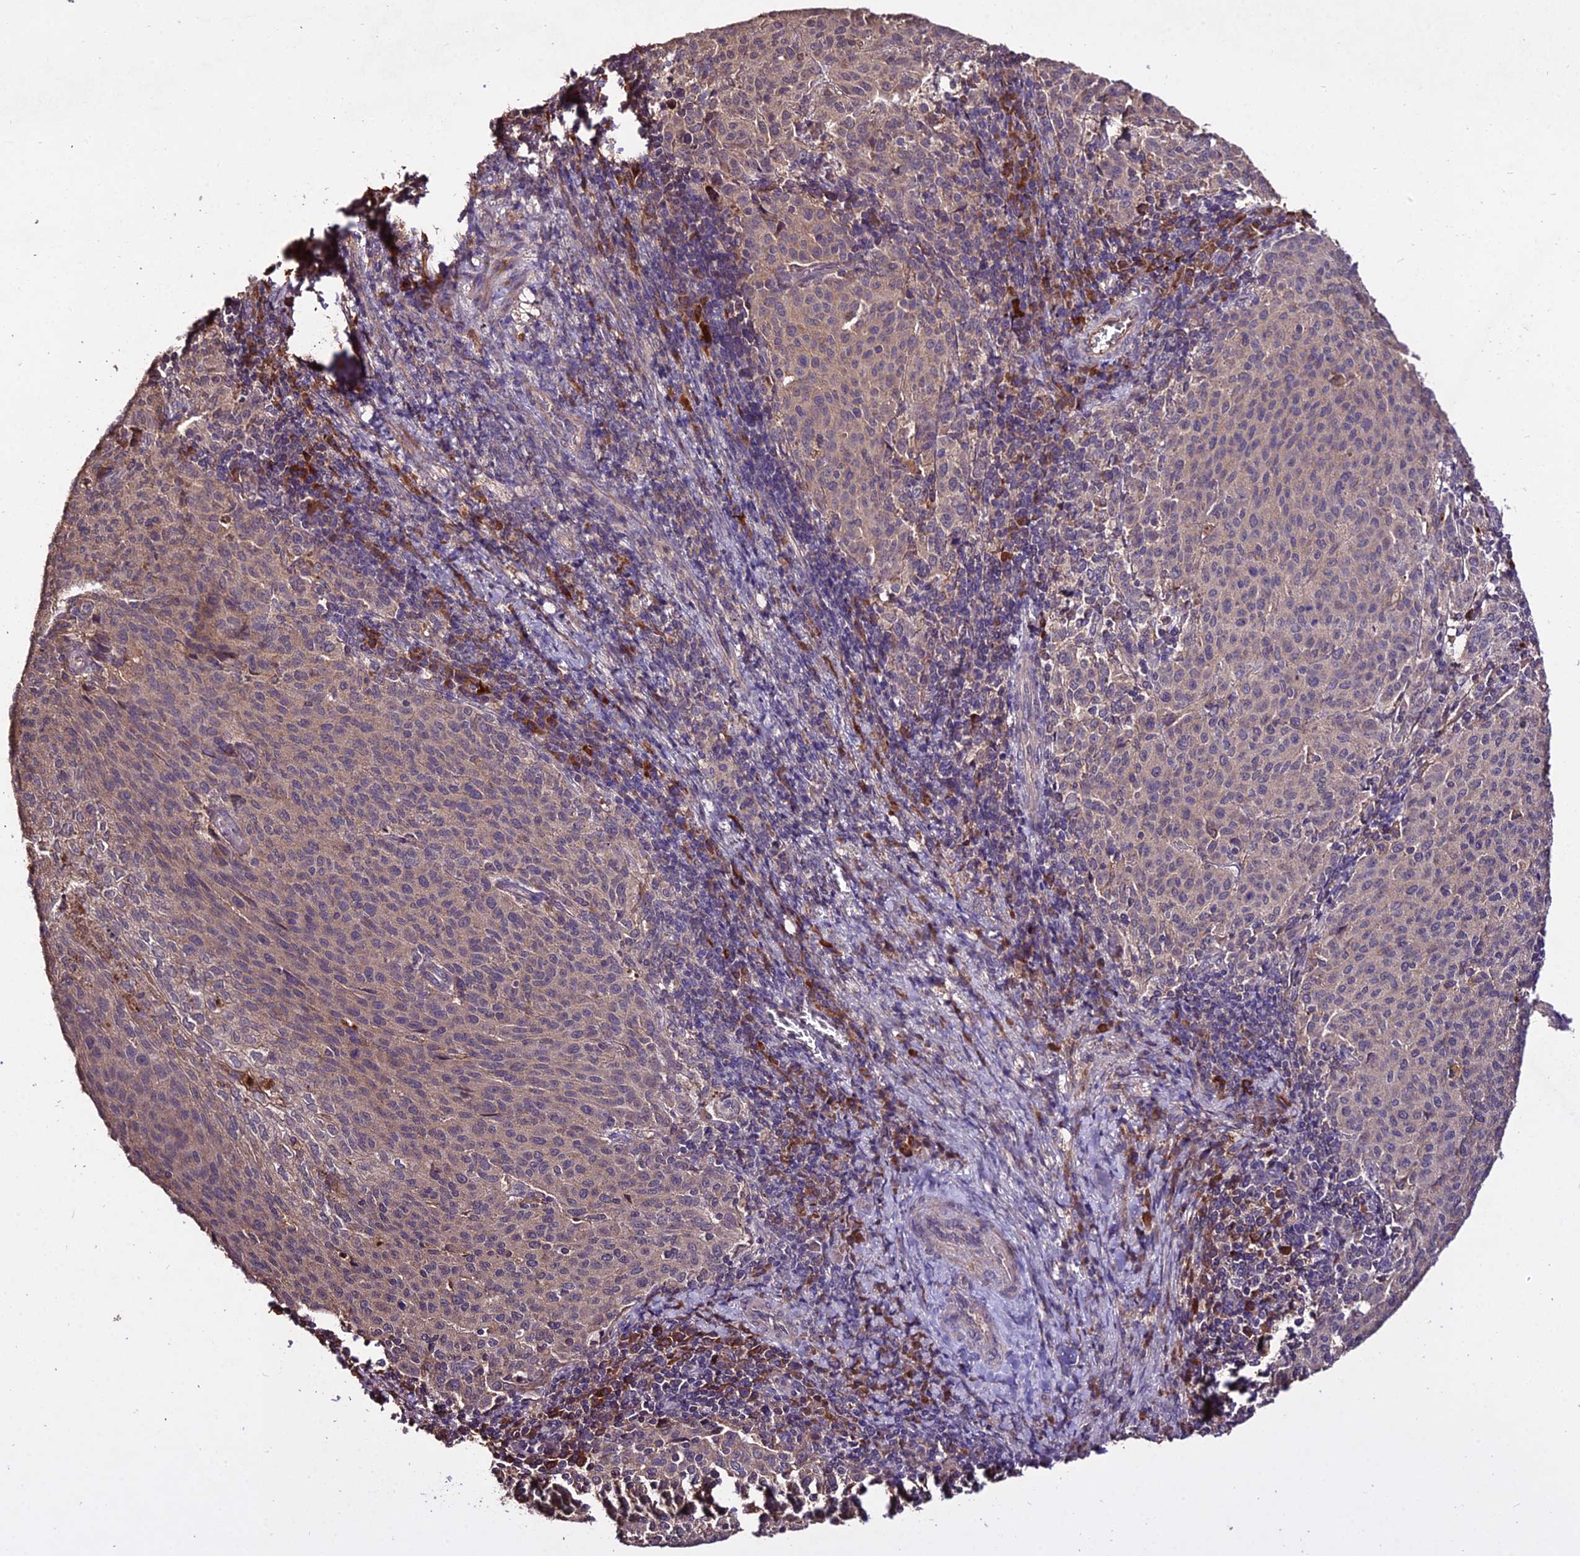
{"staining": {"intensity": "weak", "quantity": "<25%", "location": "cytoplasmic/membranous"}, "tissue": "cervical cancer", "cell_type": "Tumor cells", "image_type": "cancer", "snomed": [{"axis": "morphology", "description": "Squamous cell carcinoma, NOS"}, {"axis": "topography", "description": "Cervix"}], "caption": "Immunohistochemistry of human squamous cell carcinoma (cervical) displays no staining in tumor cells. Brightfield microscopy of immunohistochemistry (IHC) stained with DAB (3,3'-diaminobenzidine) (brown) and hematoxylin (blue), captured at high magnification.", "gene": "KCTD16", "patient": {"sex": "female", "age": 46}}